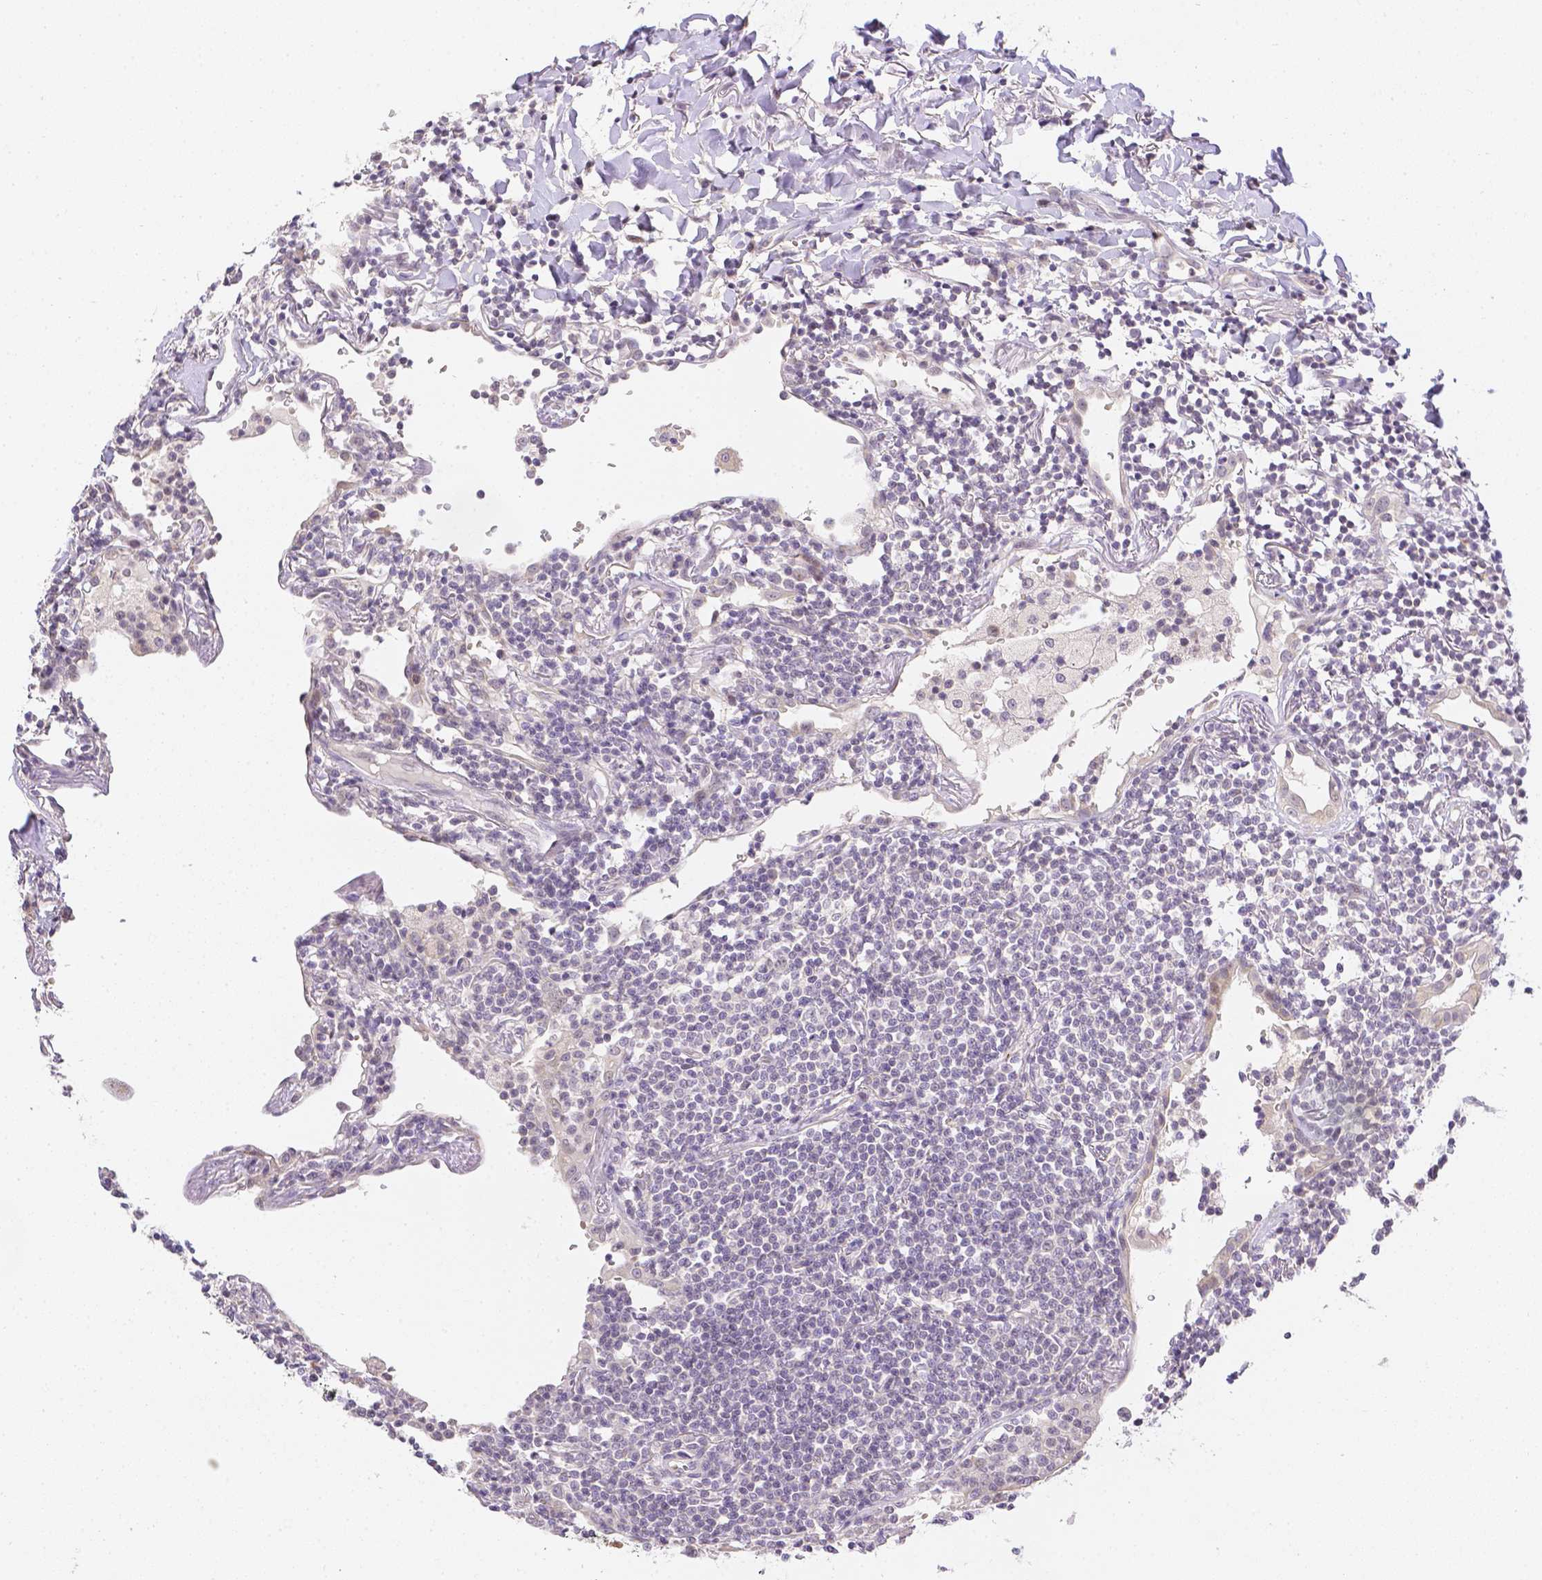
{"staining": {"intensity": "negative", "quantity": "none", "location": "none"}, "tissue": "lymphoma", "cell_type": "Tumor cells", "image_type": "cancer", "snomed": [{"axis": "morphology", "description": "Malignant lymphoma, non-Hodgkin's type, Low grade"}, {"axis": "topography", "description": "Lung"}], "caption": "IHC of human malignant lymphoma, non-Hodgkin's type (low-grade) reveals no positivity in tumor cells.", "gene": "ZNF280B", "patient": {"sex": "female", "age": 71}}